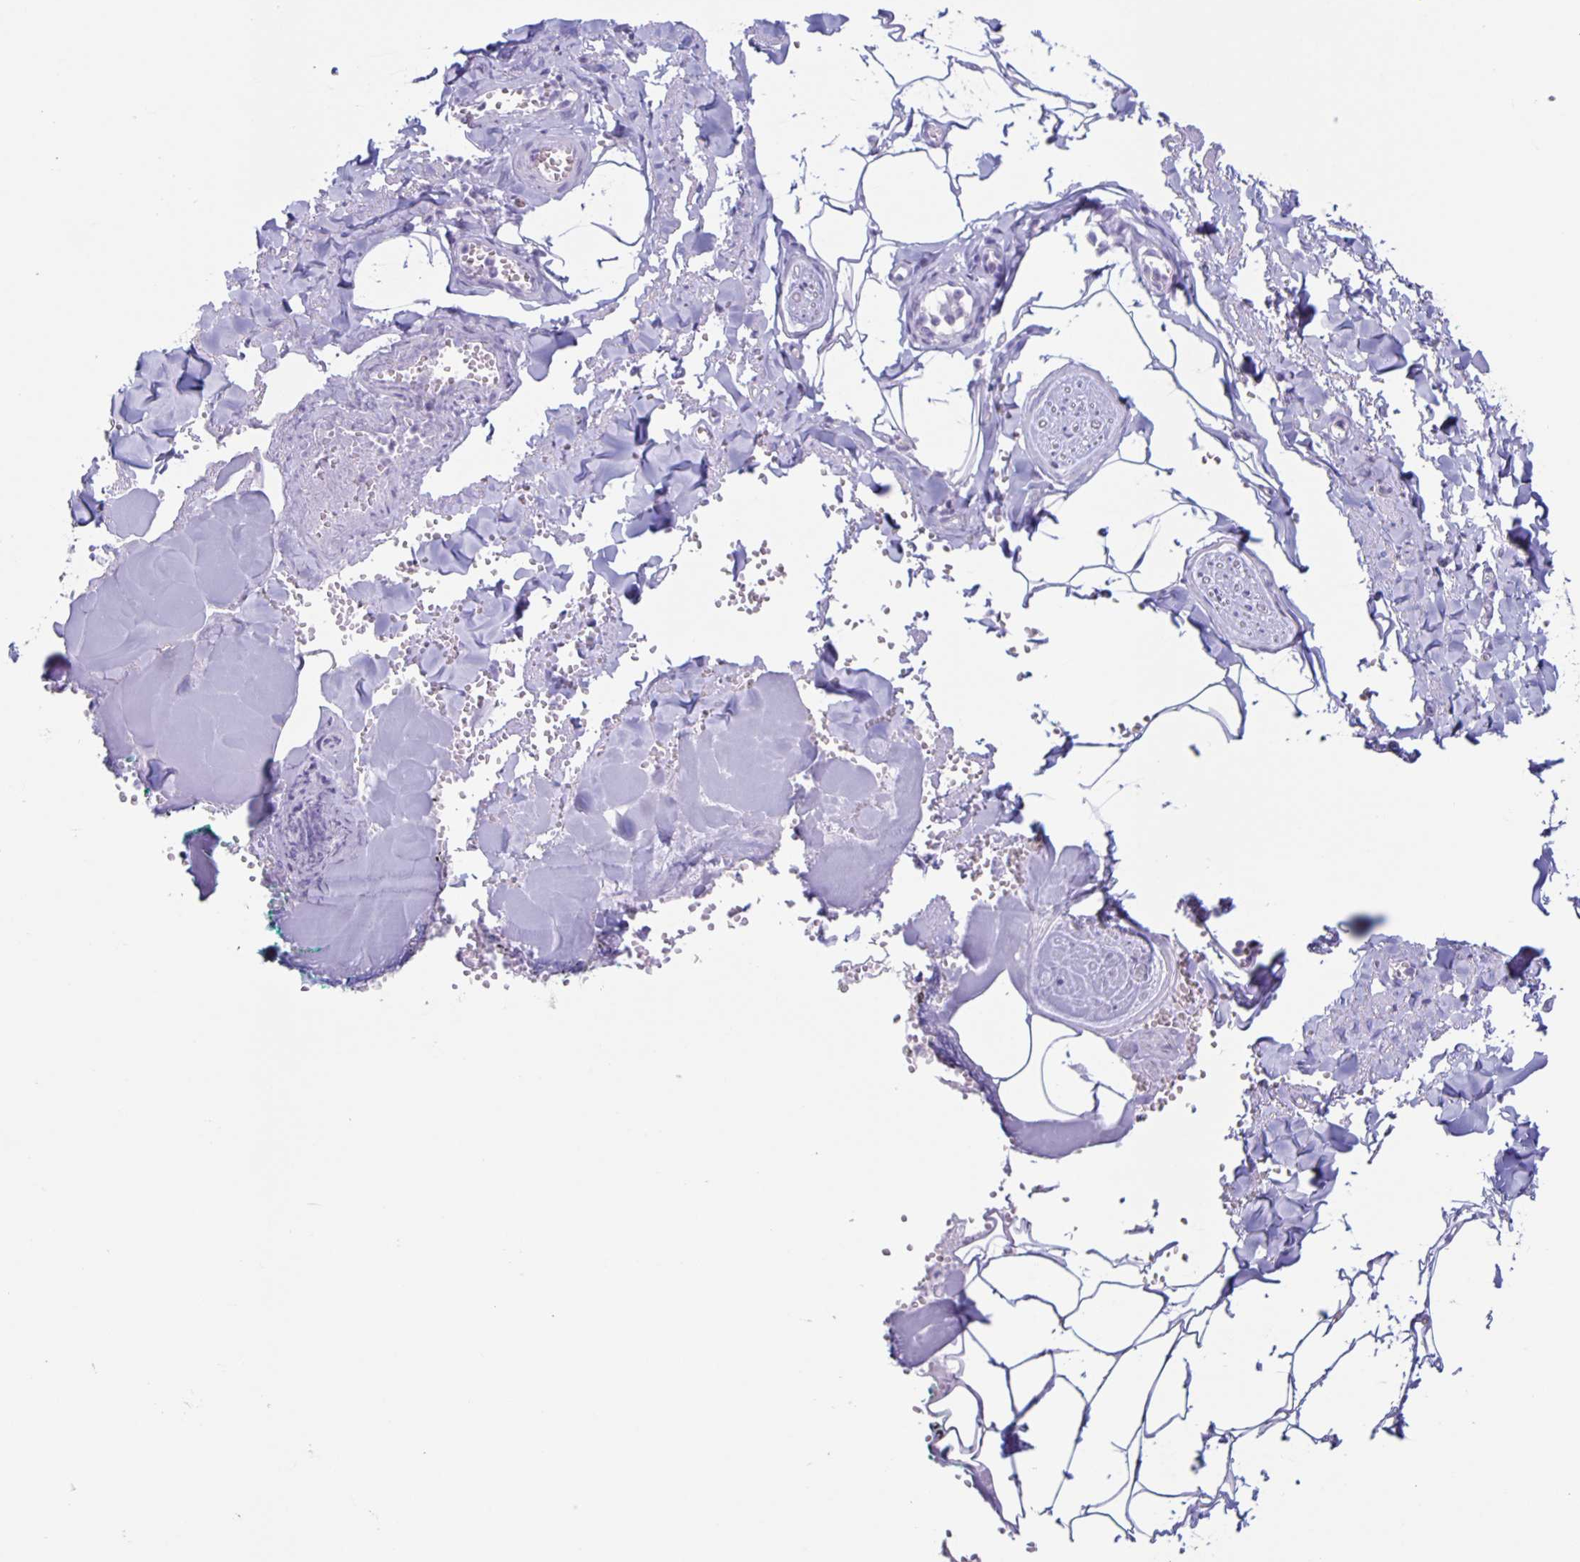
{"staining": {"intensity": "negative", "quantity": "none", "location": "none"}, "tissue": "adipose tissue", "cell_type": "Adipocytes", "image_type": "normal", "snomed": [{"axis": "morphology", "description": "Normal tissue, NOS"}, {"axis": "topography", "description": "Vulva"}, {"axis": "topography", "description": "Peripheral nerve tissue"}], "caption": "Histopathology image shows no protein expression in adipocytes of normal adipose tissue.", "gene": "CT45A10", "patient": {"sex": "female", "age": 66}}